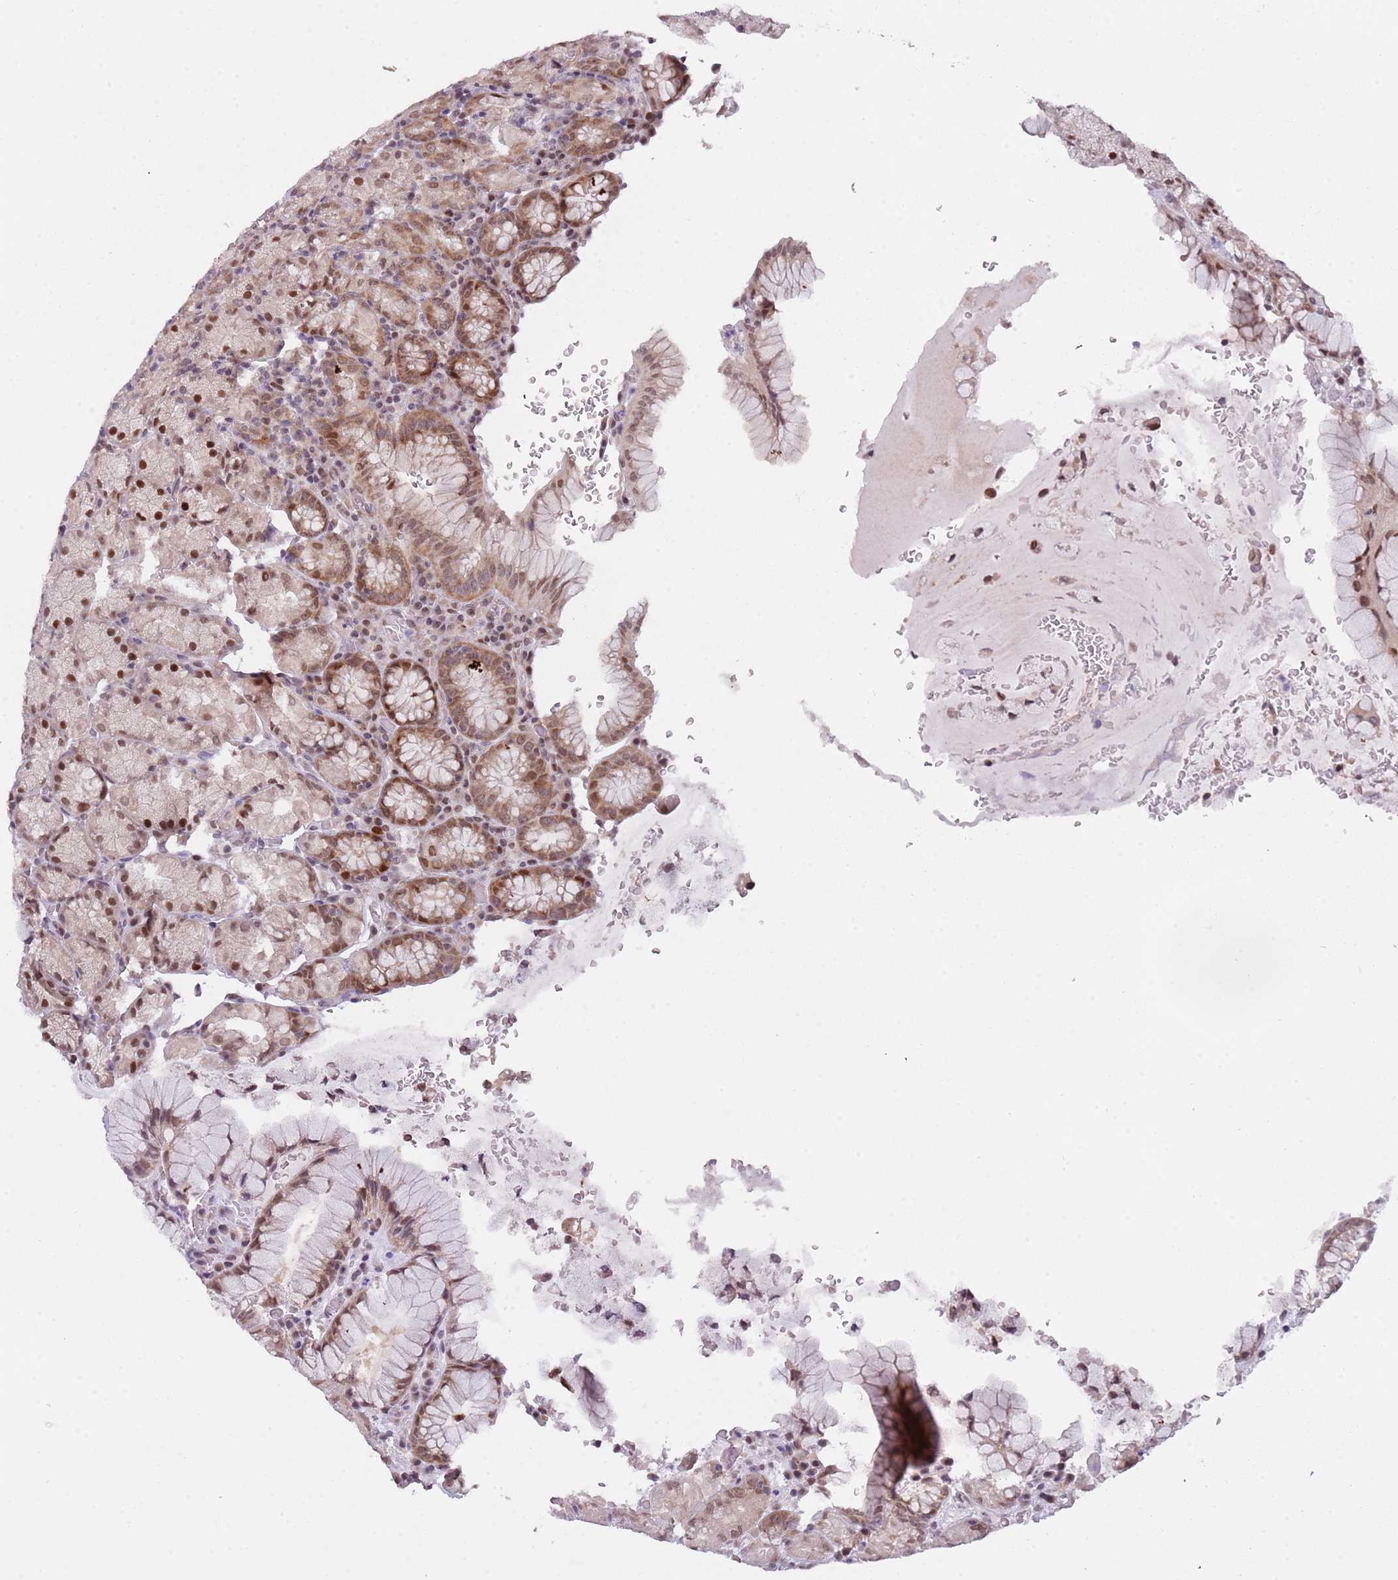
{"staining": {"intensity": "moderate", "quantity": ">75%", "location": "cytoplasmic/membranous,nuclear"}, "tissue": "stomach", "cell_type": "Glandular cells", "image_type": "normal", "snomed": [{"axis": "morphology", "description": "Normal tissue, NOS"}, {"axis": "topography", "description": "Stomach, upper"}, {"axis": "topography", "description": "Stomach, lower"}], "caption": "Protein staining of benign stomach displays moderate cytoplasmic/membranous,nuclear expression in about >75% of glandular cells.", "gene": "SLC25A32", "patient": {"sex": "male", "age": 80}}